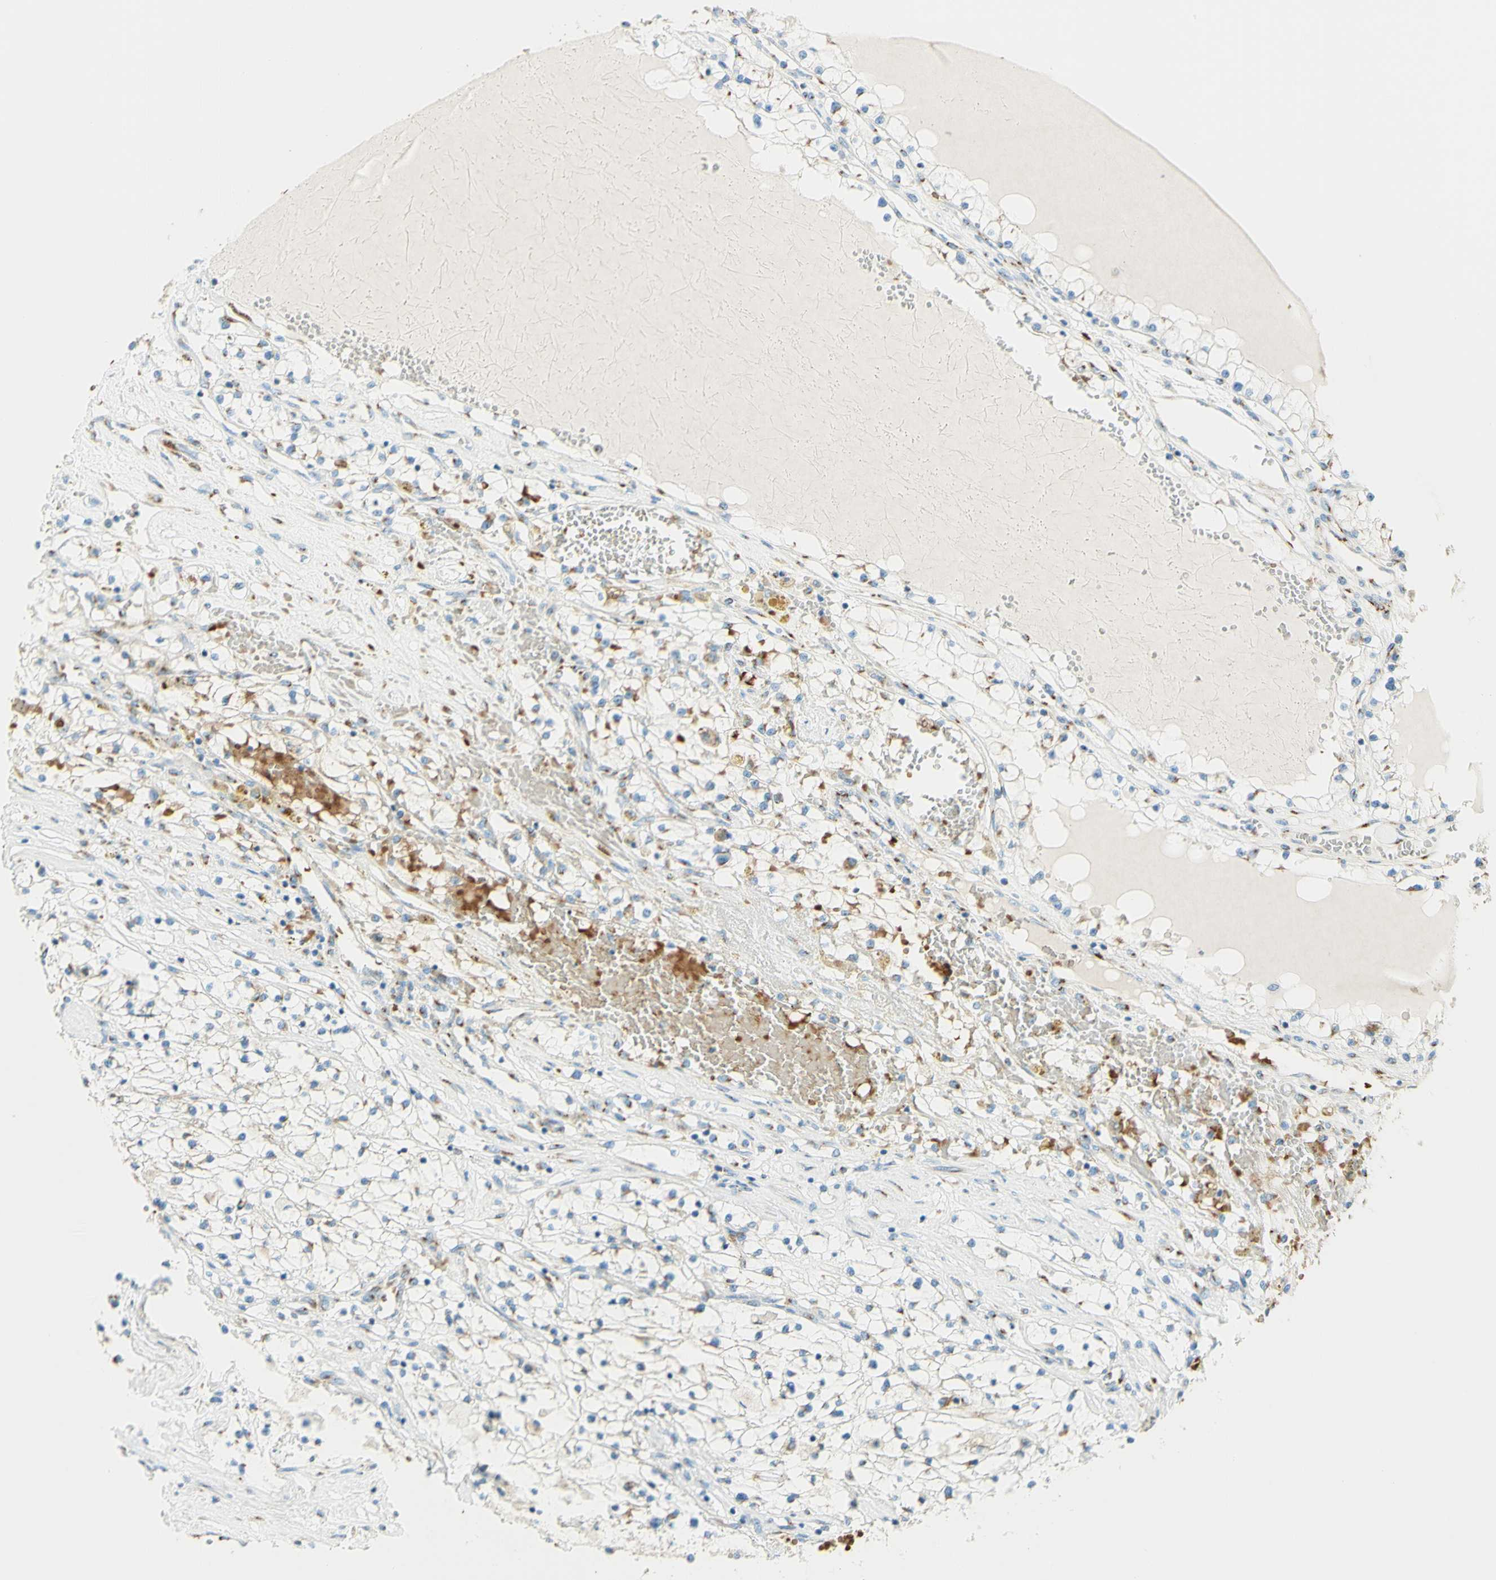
{"staining": {"intensity": "moderate", "quantity": "<25%", "location": "cytoplasmic/membranous"}, "tissue": "renal cancer", "cell_type": "Tumor cells", "image_type": "cancer", "snomed": [{"axis": "morphology", "description": "Adenocarcinoma, NOS"}, {"axis": "topography", "description": "Kidney"}], "caption": "This is an image of immunohistochemistry staining of renal cancer, which shows moderate expression in the cytoplasmic/membranous of tumor cells.", "gene": "GOLGB1", "patient": {"sex": "male", "age": 68}}